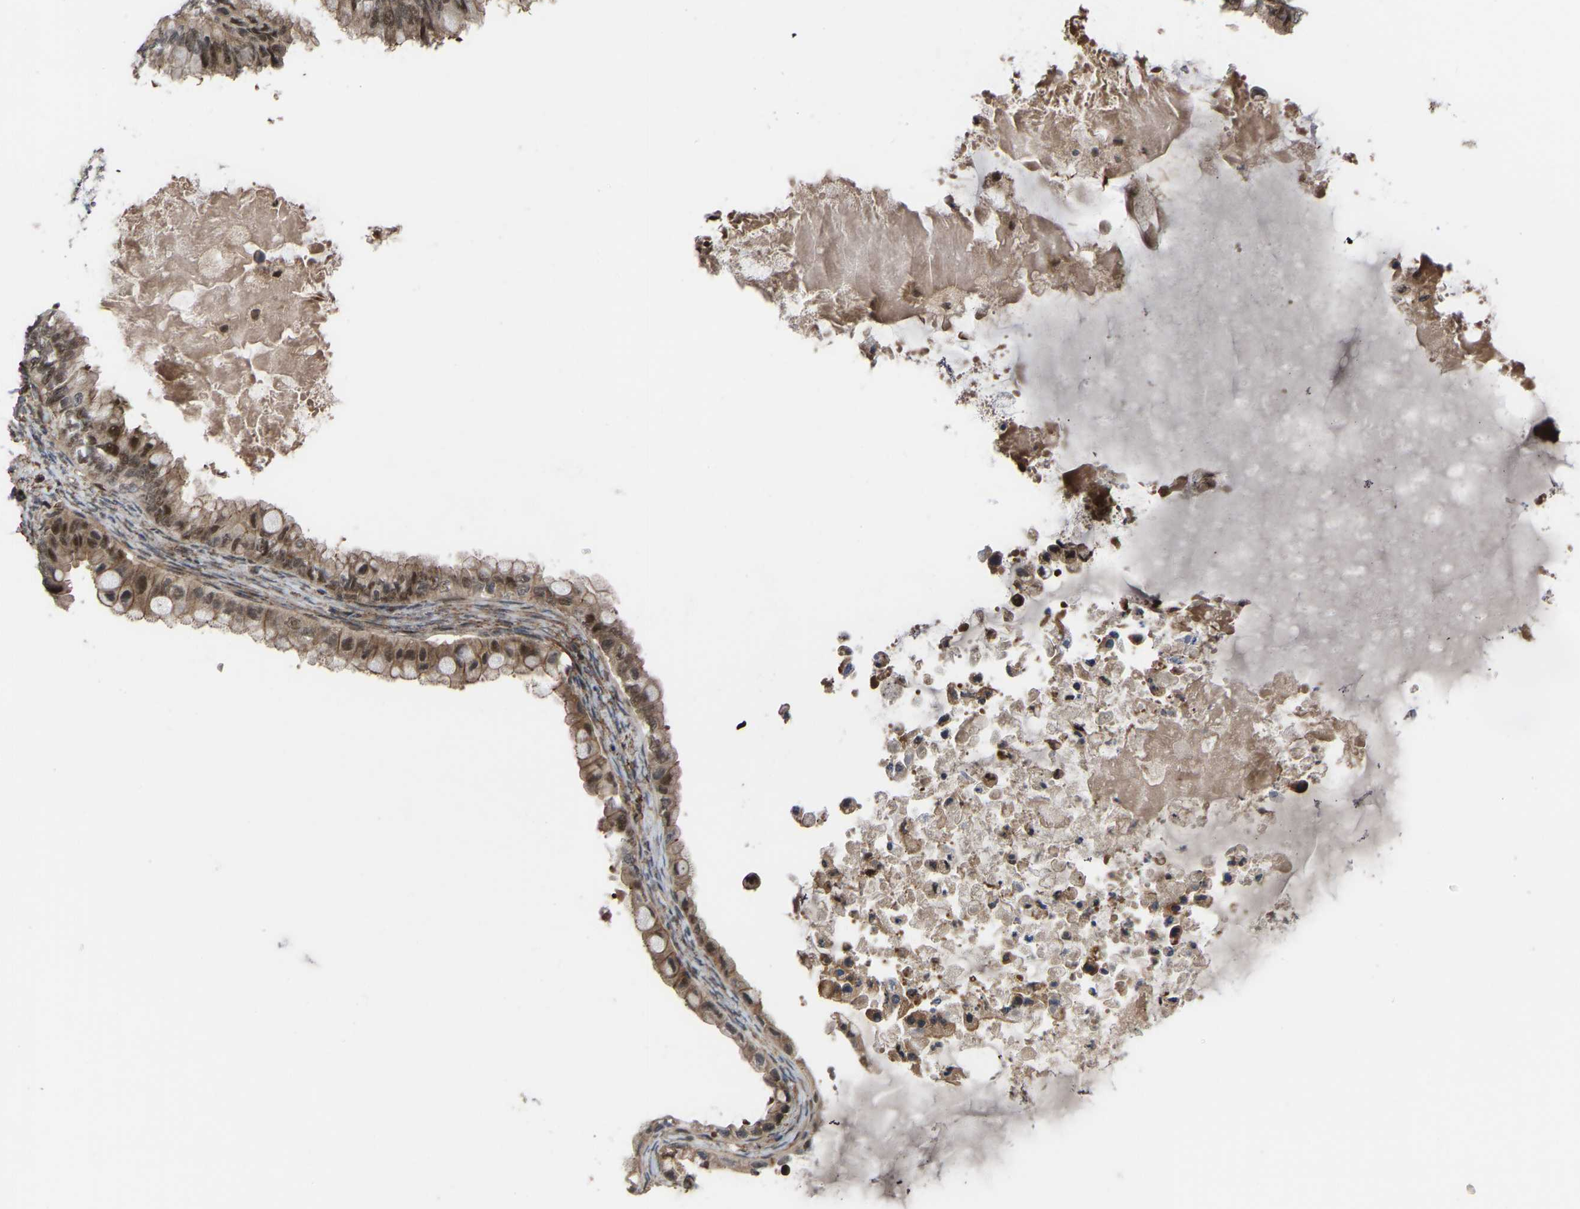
{"staining": {"intensity": "moderate", "quantity": ">75%", "location": "cytoplasmic/membranous,nuclear"}, "tissue": "ovarian cancer", "cell_type": "Tumor cells", "image_type": "cancer", "snomed": [{"axis": "morphology", "description": "Cystadenocarcinoma, mucinous, NOS"}, {"axis": "topography", "description": "Ovary"}], "caption": "High-power microscopy captured an IHC histopathology image of ovarian cancer, revealing moderate cytoplasmic/membranous and nuclear staining in about >75% of tumor cells.", "gene": "CYP7B1", "patient": {"sex": "female", "age": 80}}